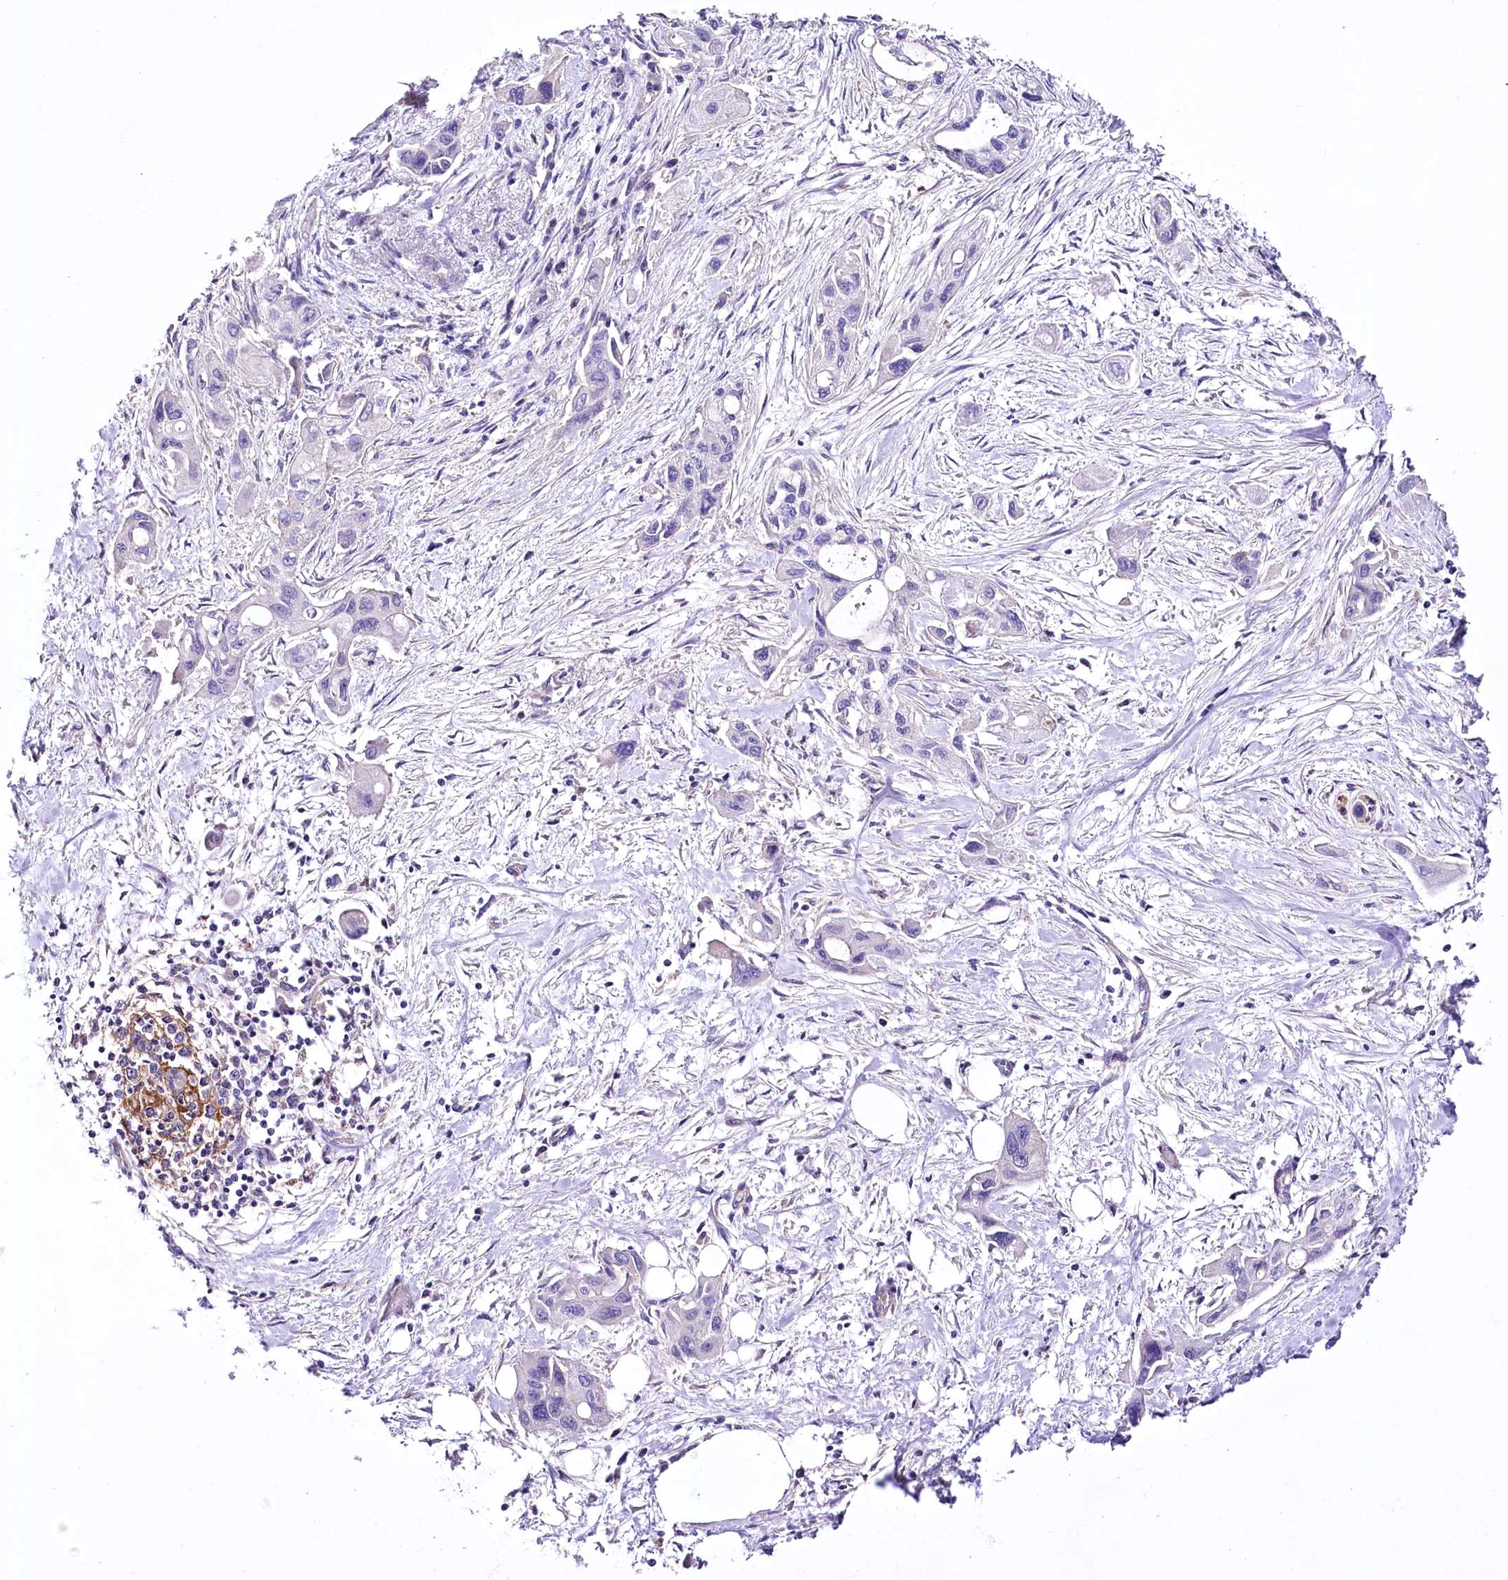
{"staining": {"intensity": "negative", "quantity": "none", "location": "none"}, "tissue": "pancreatic cancer", "cell_type": "Tumor cells", "image_type": "cancer", "snomed": [{"axis": "morphology", "description": "Adenocarcinoma, NOS"}, {"axis": "topography", "description": "Pancreas"}], "caption": "Immunohistochemistry image of human adenocarcinoma (pancreatic) stained for a protein (brown), which exhibits no expression in tumor cells. (DAB (3,3'-diaminobenzidine) immunohistochemistry, high magnification).", "gene": "LRRC34", "patient": {"sex": "male", "age": 75}}